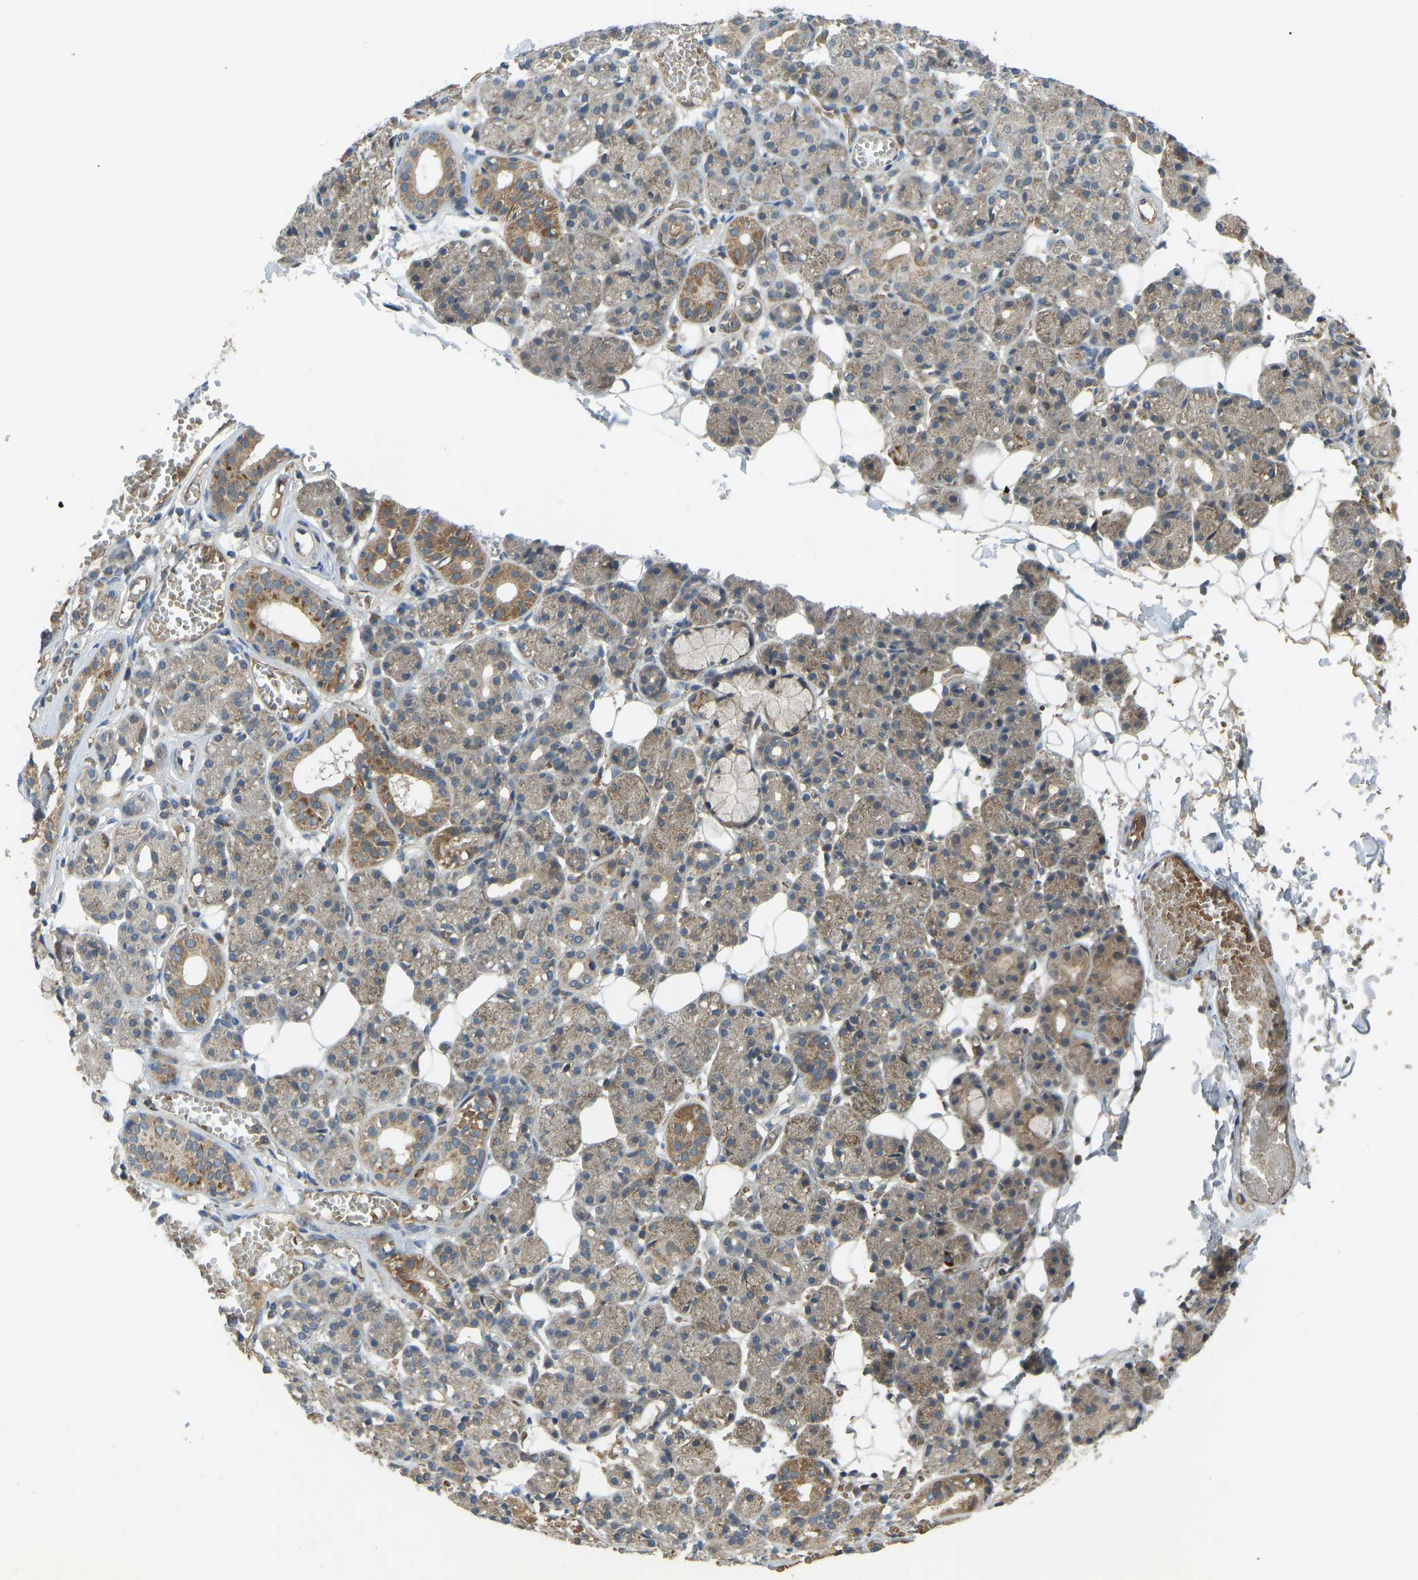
{"staining": {"intensity": "moderate", "quantity": "25%-75%", "location": "cytoplasmic/membranous"}, "tissue": "salivary gland", "cell_type": "Glandular cells", "image_type": "normal", "snomed": [{"axis": "morphology", "description": "Normal tissue, NOS"}, {"axis": "topography", "description": "Salivary gland"}], "caption": "IHC staining of normal salivary gland, which demonstrates medium levels of moderate cytoplasmic/membranous positivity in about 25%-75% of glandular cells indicating moderate cytoplasmic/membranous protein positivity. The staining was performed using DAB (3,3'-diaminobenzidine) (brown) for protein detection and nuclei were counterstained in hematoxylin (blue).", "gene": "ZNF71", "patient": {"sex": "male", "age": 63}}